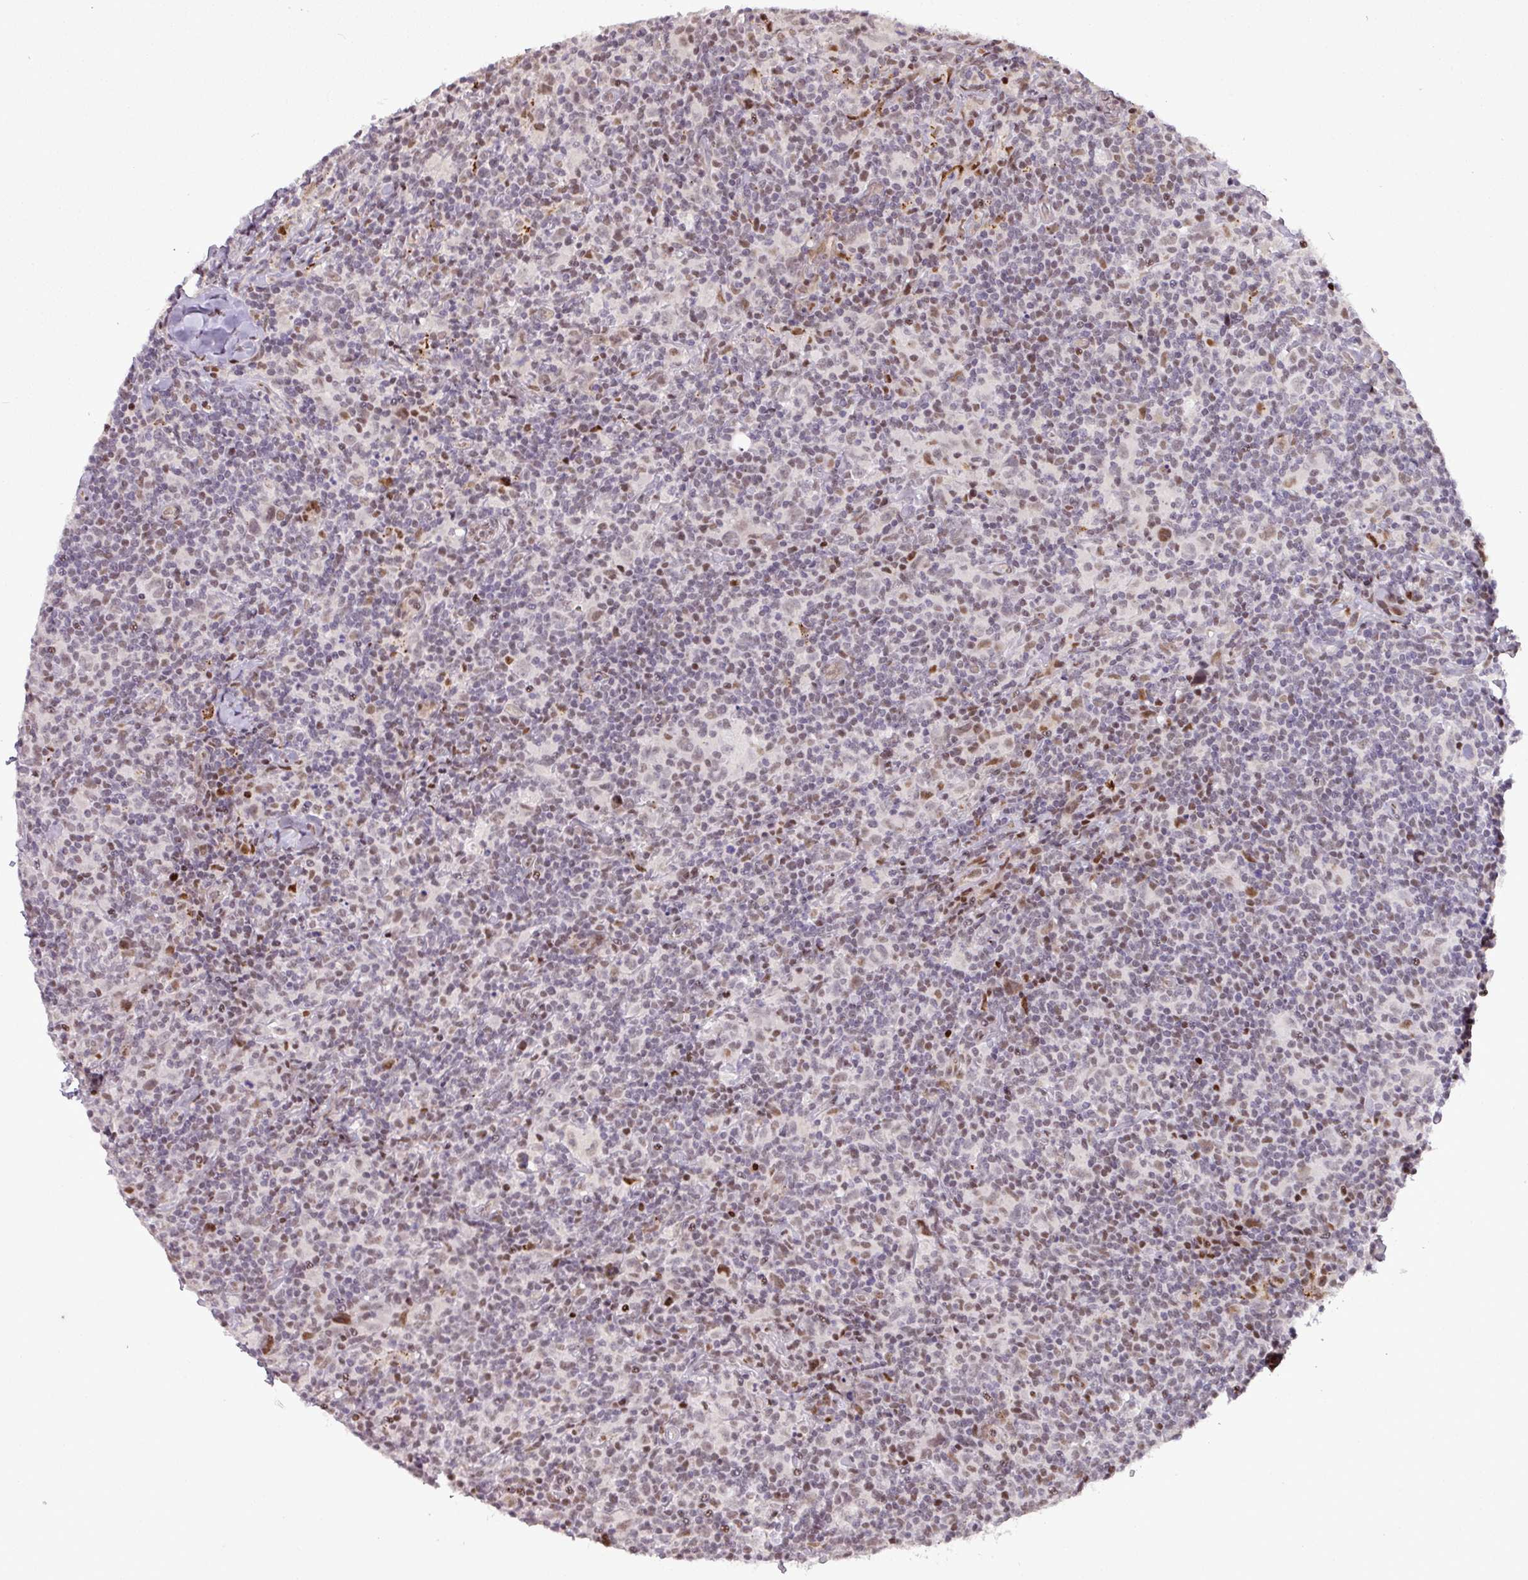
{"staining": {"intensity": "moderate", "quantity": "<25%", "location": "nuclear"}, "tissue": "lymphoma", "cell_type": "Tumor cells", "image_type": "cancer", "snomed": [{"axis": "morphology", "description": "Hodgkin's disease, NOS"}, {"axis": "topography", "description": "Lymph node"}], "caption": "High-power microscopy captured an immunohistochemistry (IHC) photomicrograph of lymphoma, revealing moderate nuclear expression in about <25% of tumor cells. (Brightfield microscopy of DAB IHC at high magnification).", "gene": "MYSM1", "patient": {"sex": "female", "age": 18}}